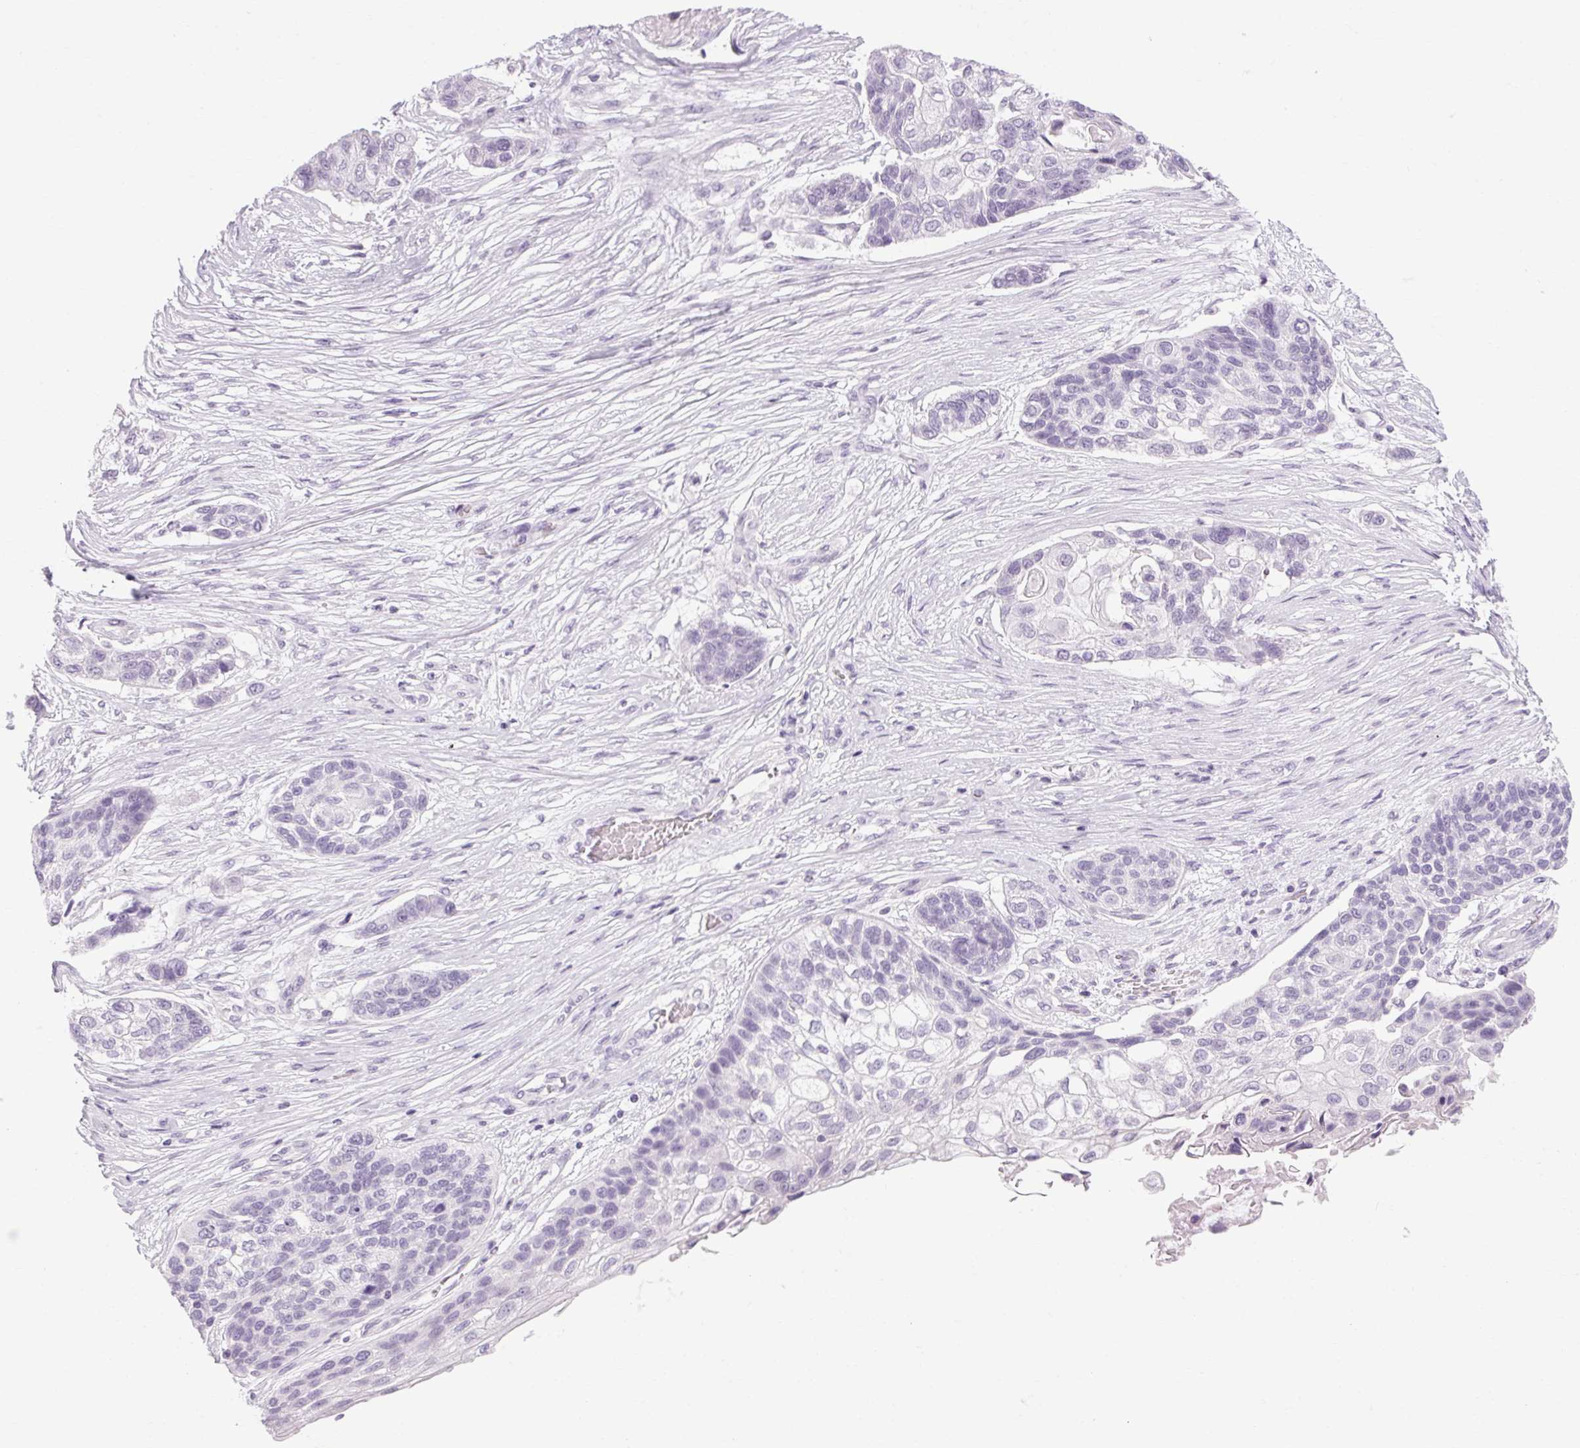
{"staining": {"intensity": "negative", "quantity": "none", "location": "none"}, "tissue": "lung cancer", "cell_type": "Tumor cells", "image_type": "cancer", "snomed": [{"axis": "morphology", "description": "Squamous cell carcinoma, NOS"}, {"axis": "topography", "description": "Lung"}], "caption": "DAB (3,3'-diaminobenzidine) immunohistochemical staining of human lung squamous cell carcinoma exhibits no significant expression in tumor cells.", "gene": "POMC", "patient": {"sex": "male", "age": 69}}